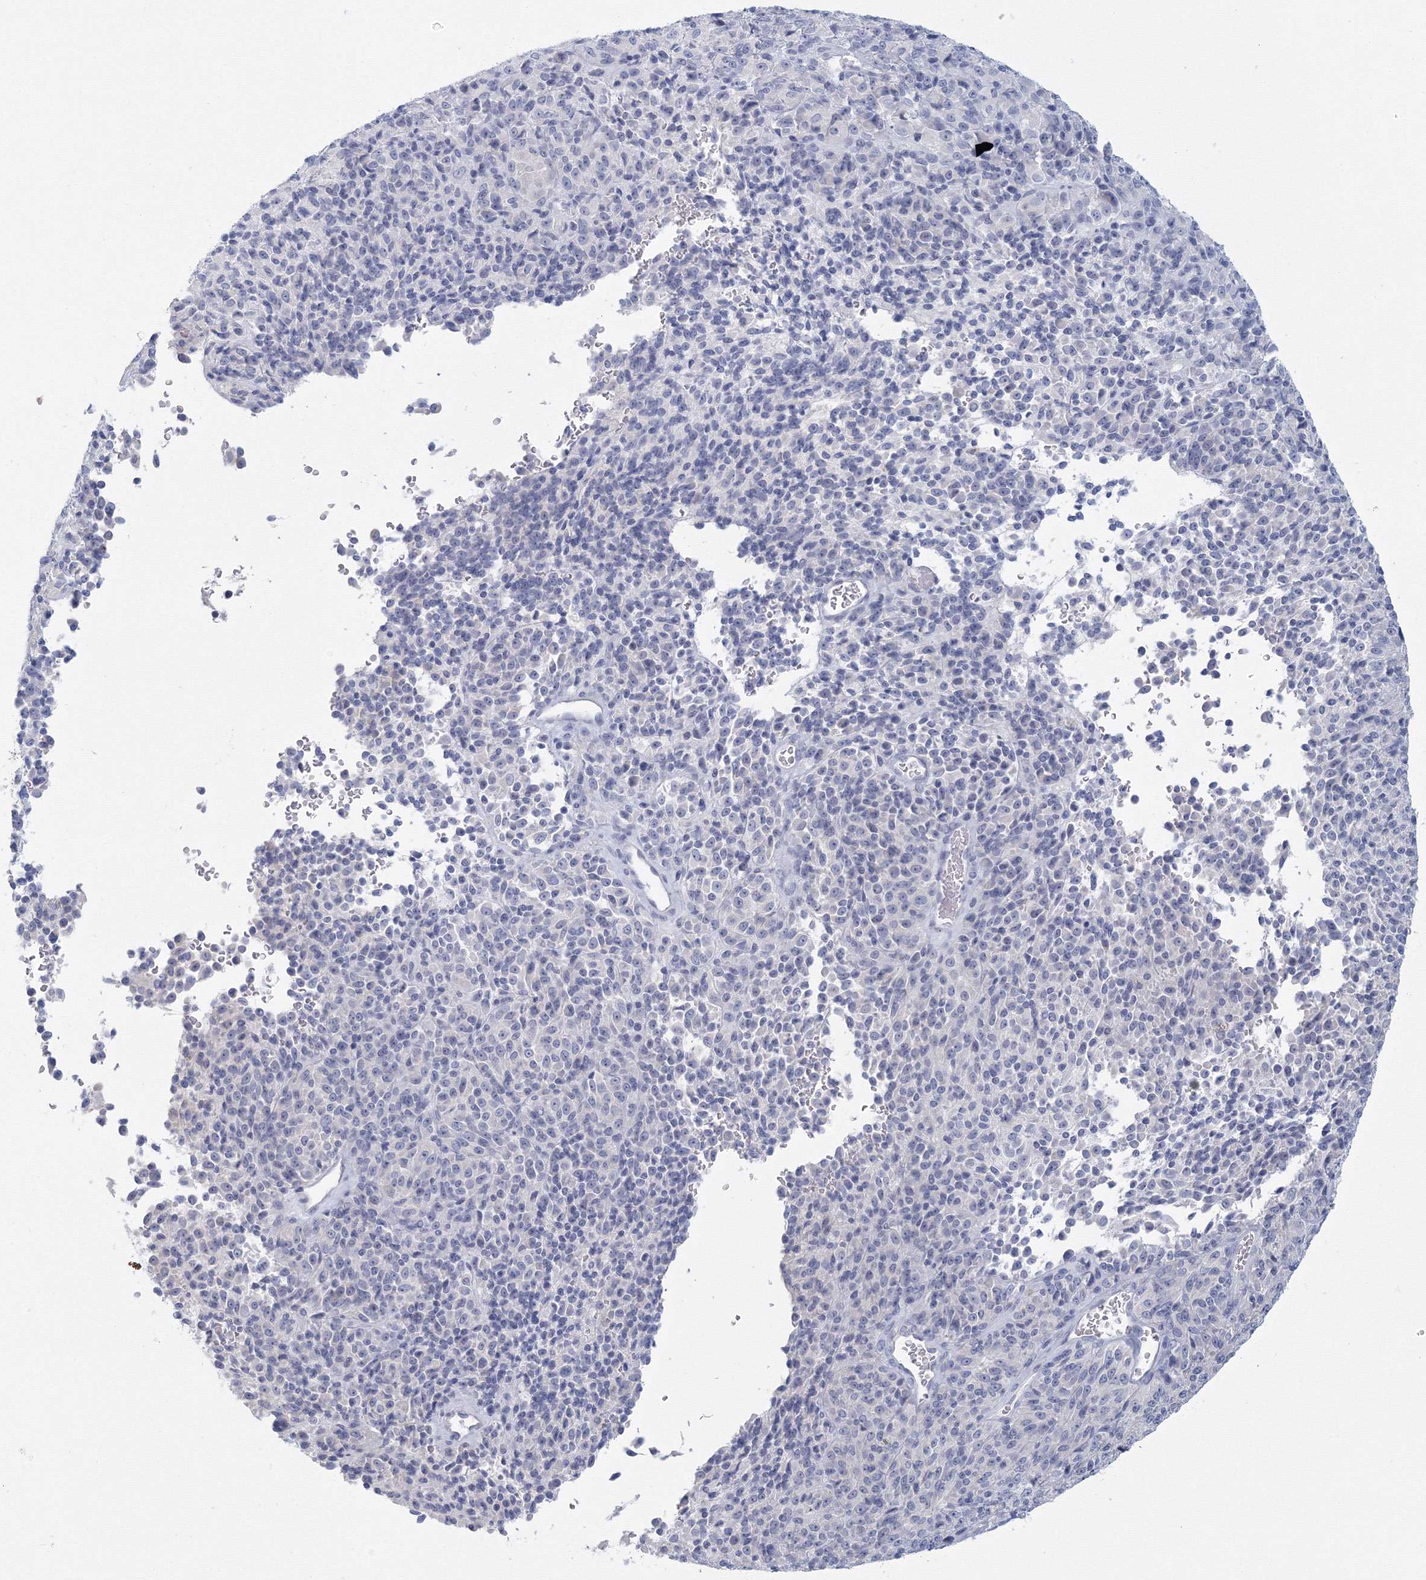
{"staining": {"intensity": "negative", "quantity": "none", "location": "none"}, "tissue": "melanoma", "cell_type": "Tumor cells", "image_type": "cancer", "snomed": [{"axis": "morphology", "description": "Malignant melanoma, Metastatic site"}, {"axis": "topography", "description": "Brain"}], "caption": "There is no significant staining in tumor cells of malignant melanoma (metastatic site).", "gene": "TACC2", "patient": {"sex": "female", "age": 56}}